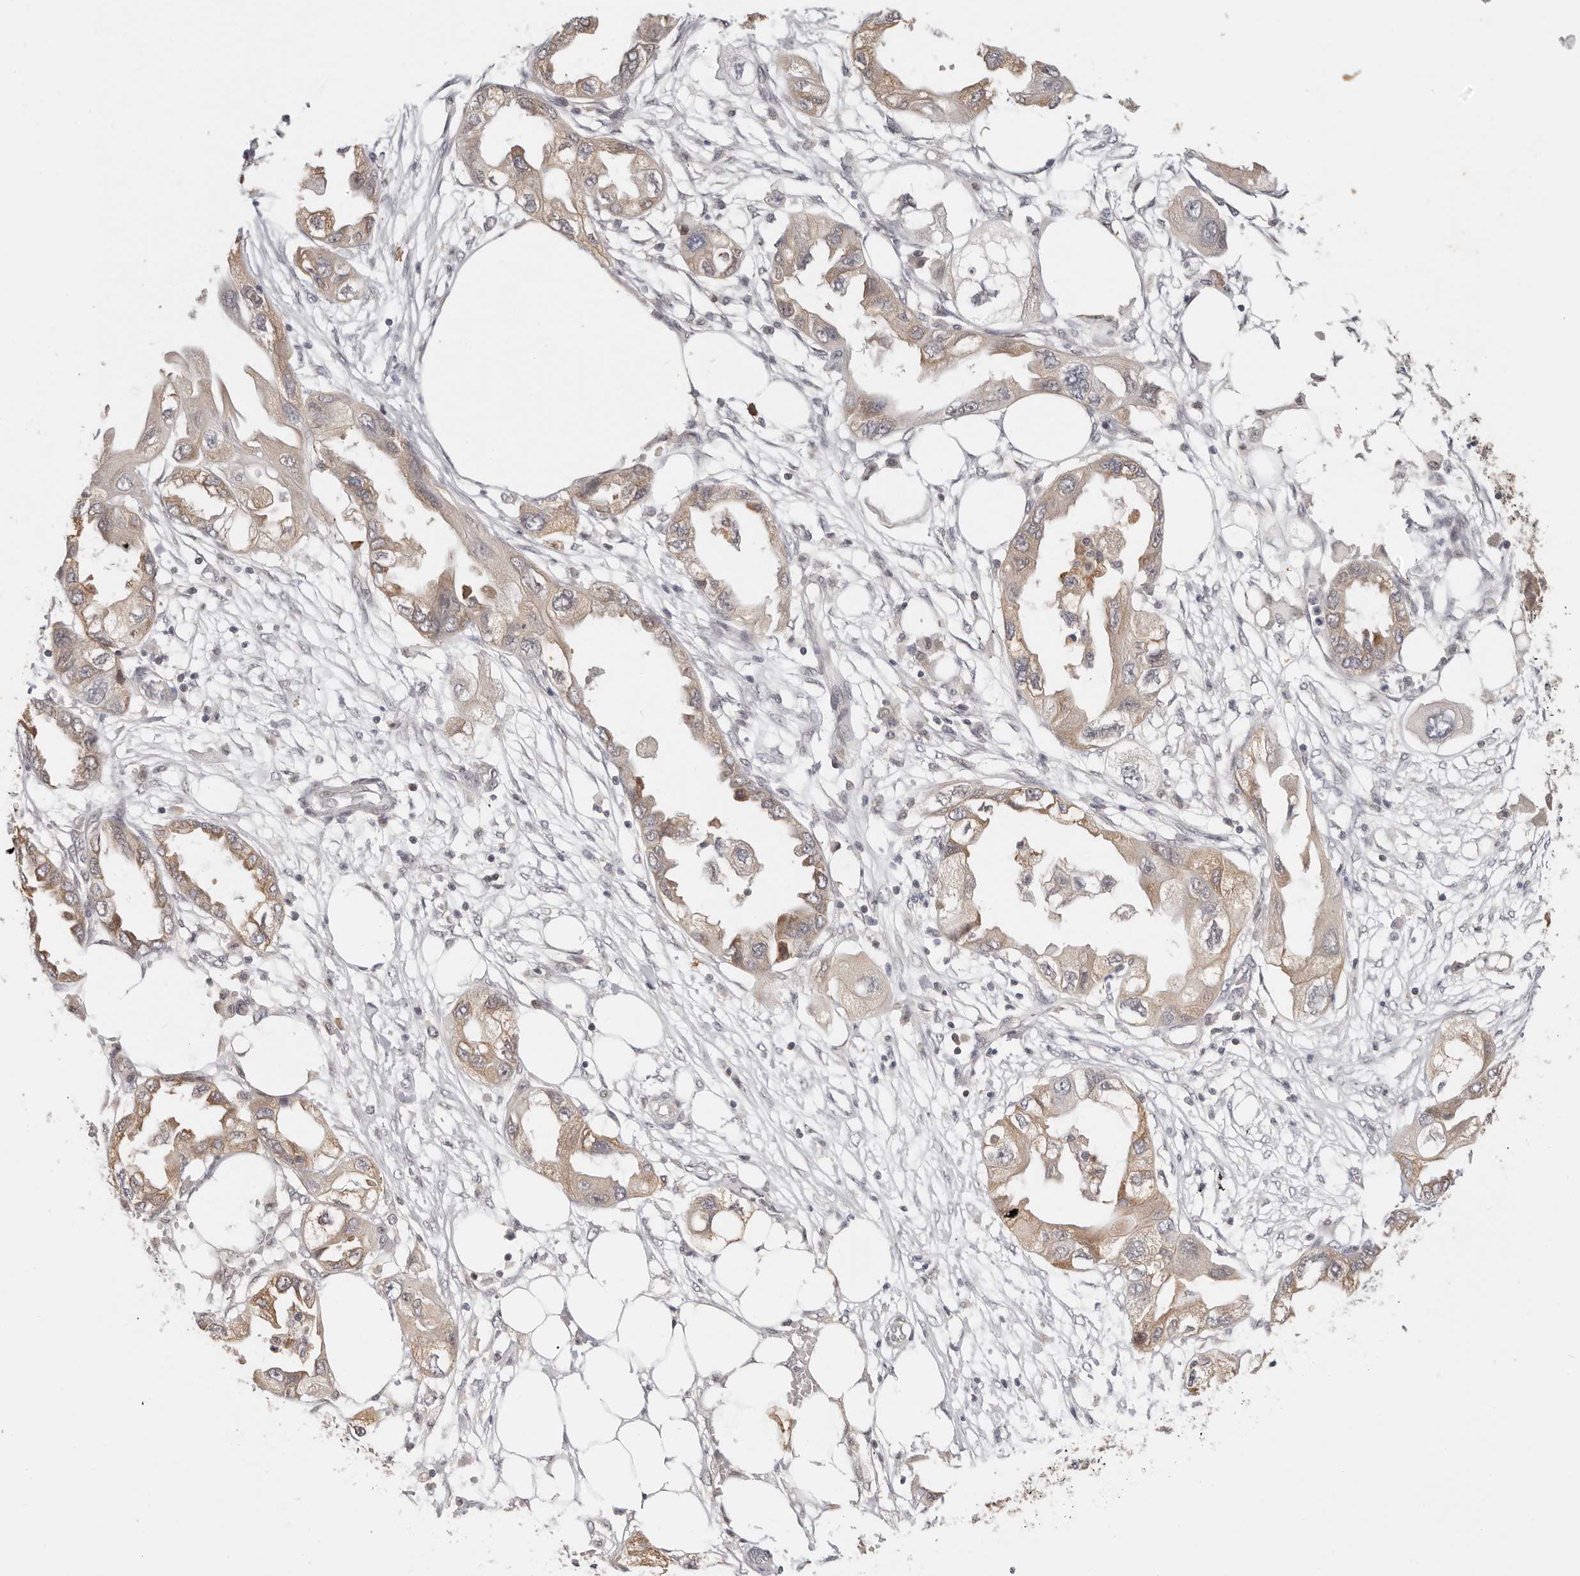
{"staining": {"intensity": "moderate", "quantity": "25%-75%", "location": "cytoplasmic/membranous"}, "tissue": "endometrial cancer", "cell_type": "Tumor cells", "image_type": "cancer", "snomed": [{"axis": "morphology", "description": "Adenocarcinoma, NOS"}, {"axis": "morphology", "description": "Adenocarcinoma, metastatic, NOS"}, {"axis": "topography", "description": "Adipose tissue"}, {"axis": "topography", "description": "Endometrium"}], "caption": "A brown stain labels moderate cytoplasmic/membranous expression of a protein in human endometrial cancer (metastatic adenocarcinoma) tumor cells.", "gene": "LARP7", "patient": {"sex": "female", "age": 67}}